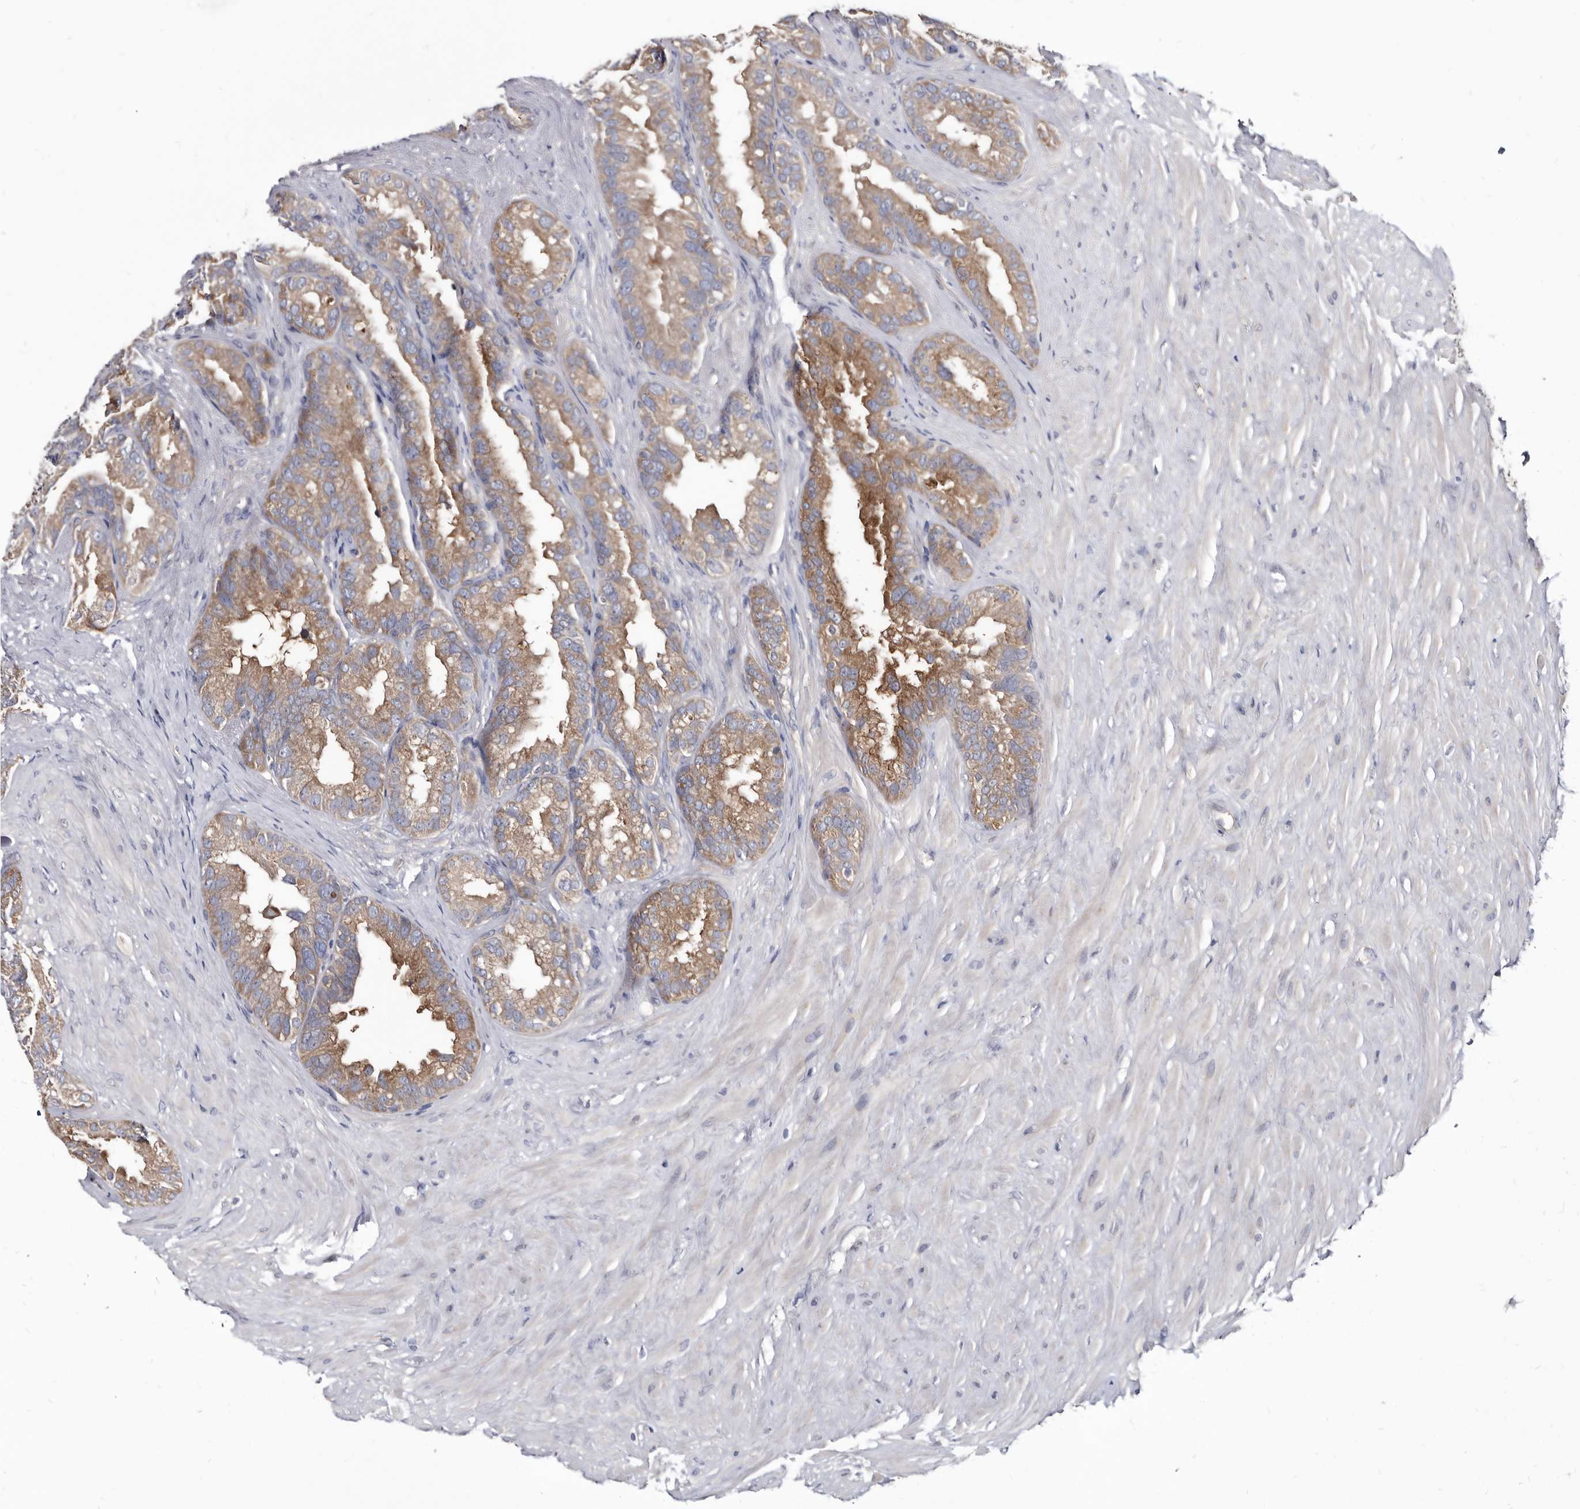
{"staining": {"intensity": "moderate", "quantity": "25%-75%", "location": "cytoplasmic/membranous"}, "tissue": "seminal vesicle", "cell_type": "Glandular cells", "image_type": "normal", "snomed": [{"axis": "morphology", "description": "Normal tissue, NOS"}, {"axis": "topography", "description": "Seminal veicle"}], "caption": "Brown immunohistochemical staining in normal seminal vesicle demonstrates moderate cytoplasmic/membranous expression in approximately 25%-75% of glandular cells. The staining is performed using DAB brown chromogen to label protein expression. The nuclei are counter-stained blue using hematoxylin.", "gene": "ABCF2", "patient": {"sex": "male", "age": 80}}